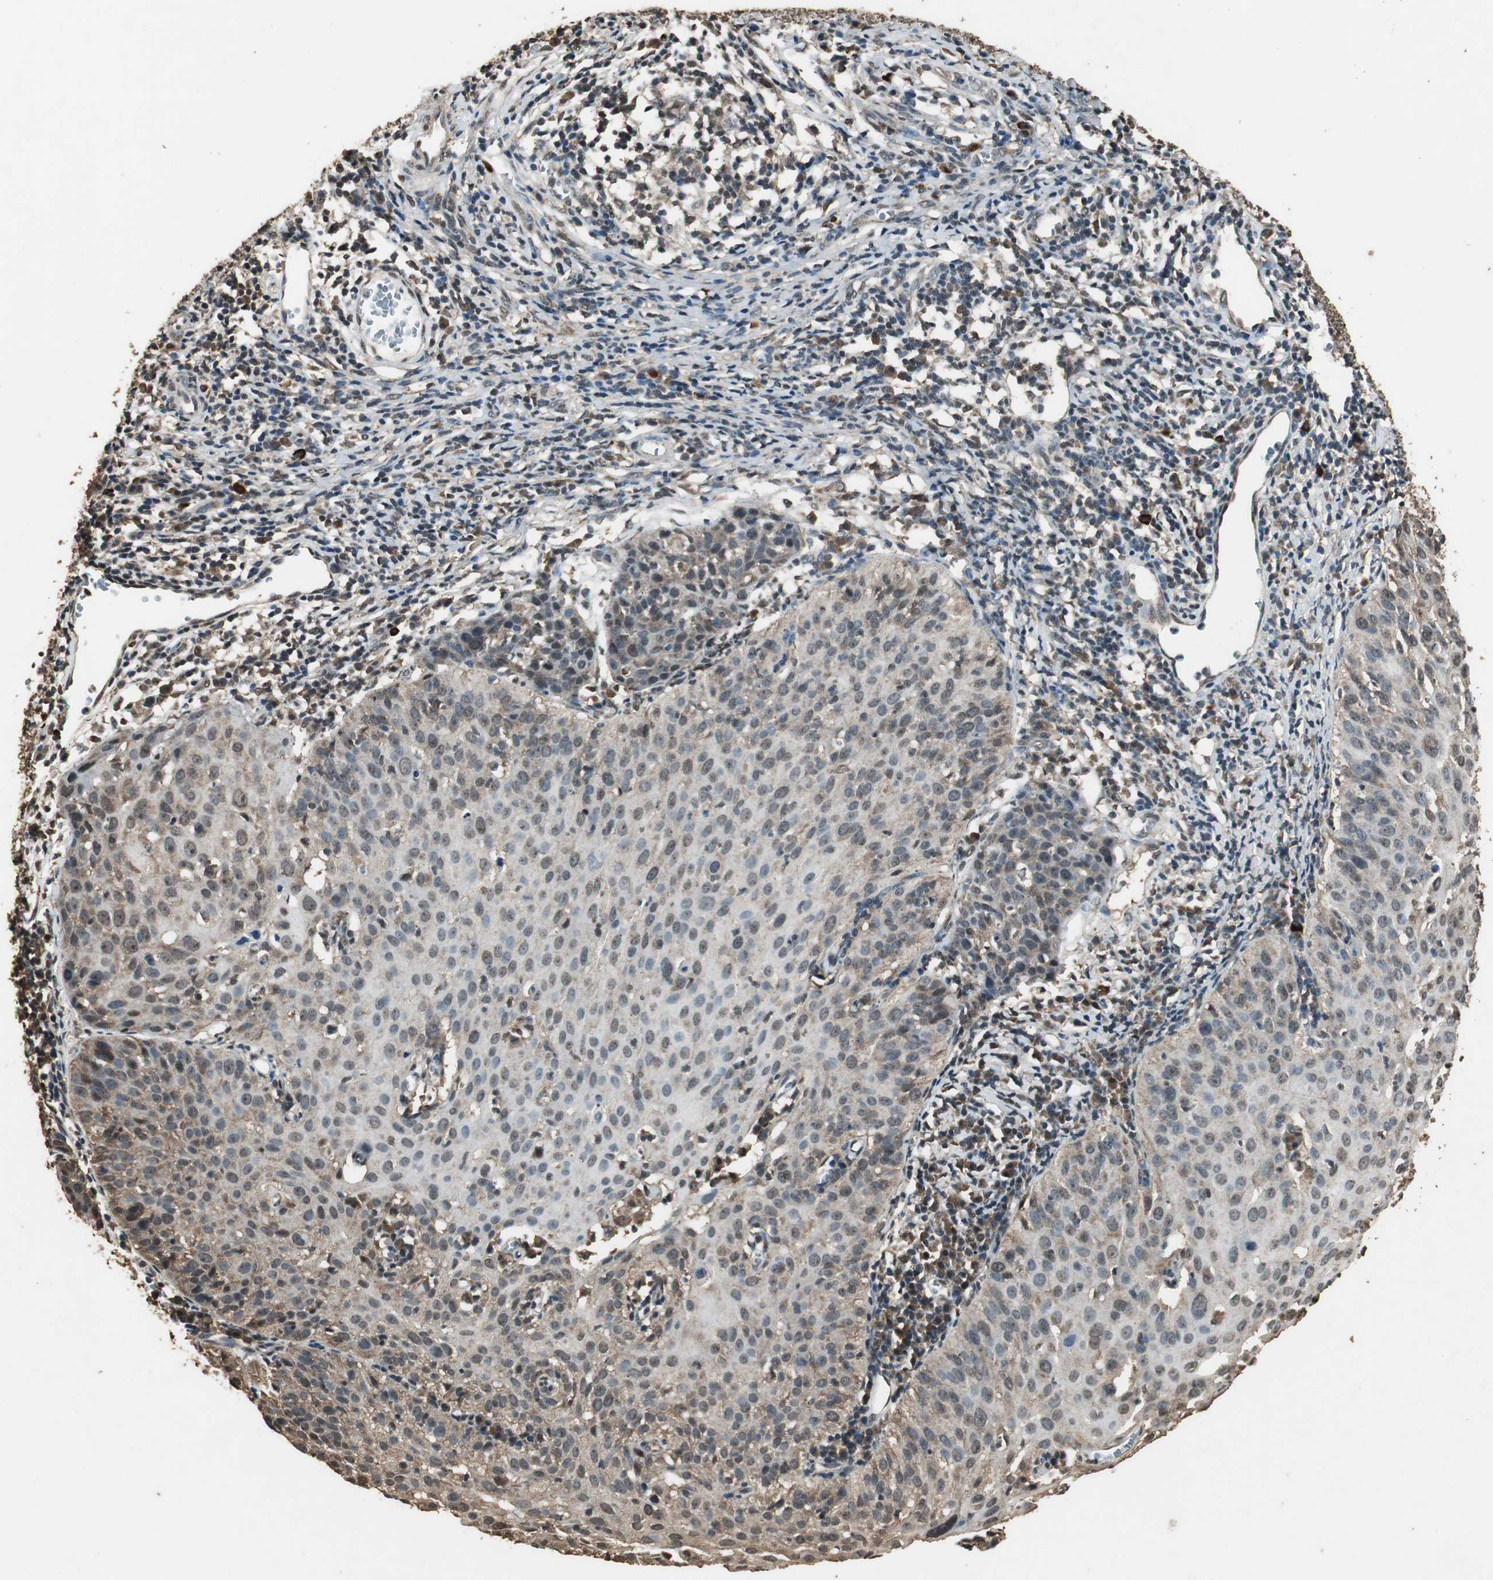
{"staining": {"intensity": "moderate", "quantity": "25%-75%", "location": "cytoplasmic/membranous,nuclear"}, "tissue": "cervical cancer", "cell_type": "Tumor cells", "image_type": "cancer", "snomed": [{"axis": "morphology", "description": "Squamous cell carcinoma, NOS"}, {"axis": "topography", "description": "Cervix"}], "caption": "A micrograph of human squamous cell carcinoma (cervical) stained for a protein reveals moderate cytoplasmic/membranous and nuclear brown staining in tumor cells. Using DAB (3,3'-diaminobenzidine) (brown) and hematoxylin (blue) stains, captured at high magnification using brightfield microscopy.", "gene": "PPP1R13B", "patient": {"sex": "female", "age": 38}}